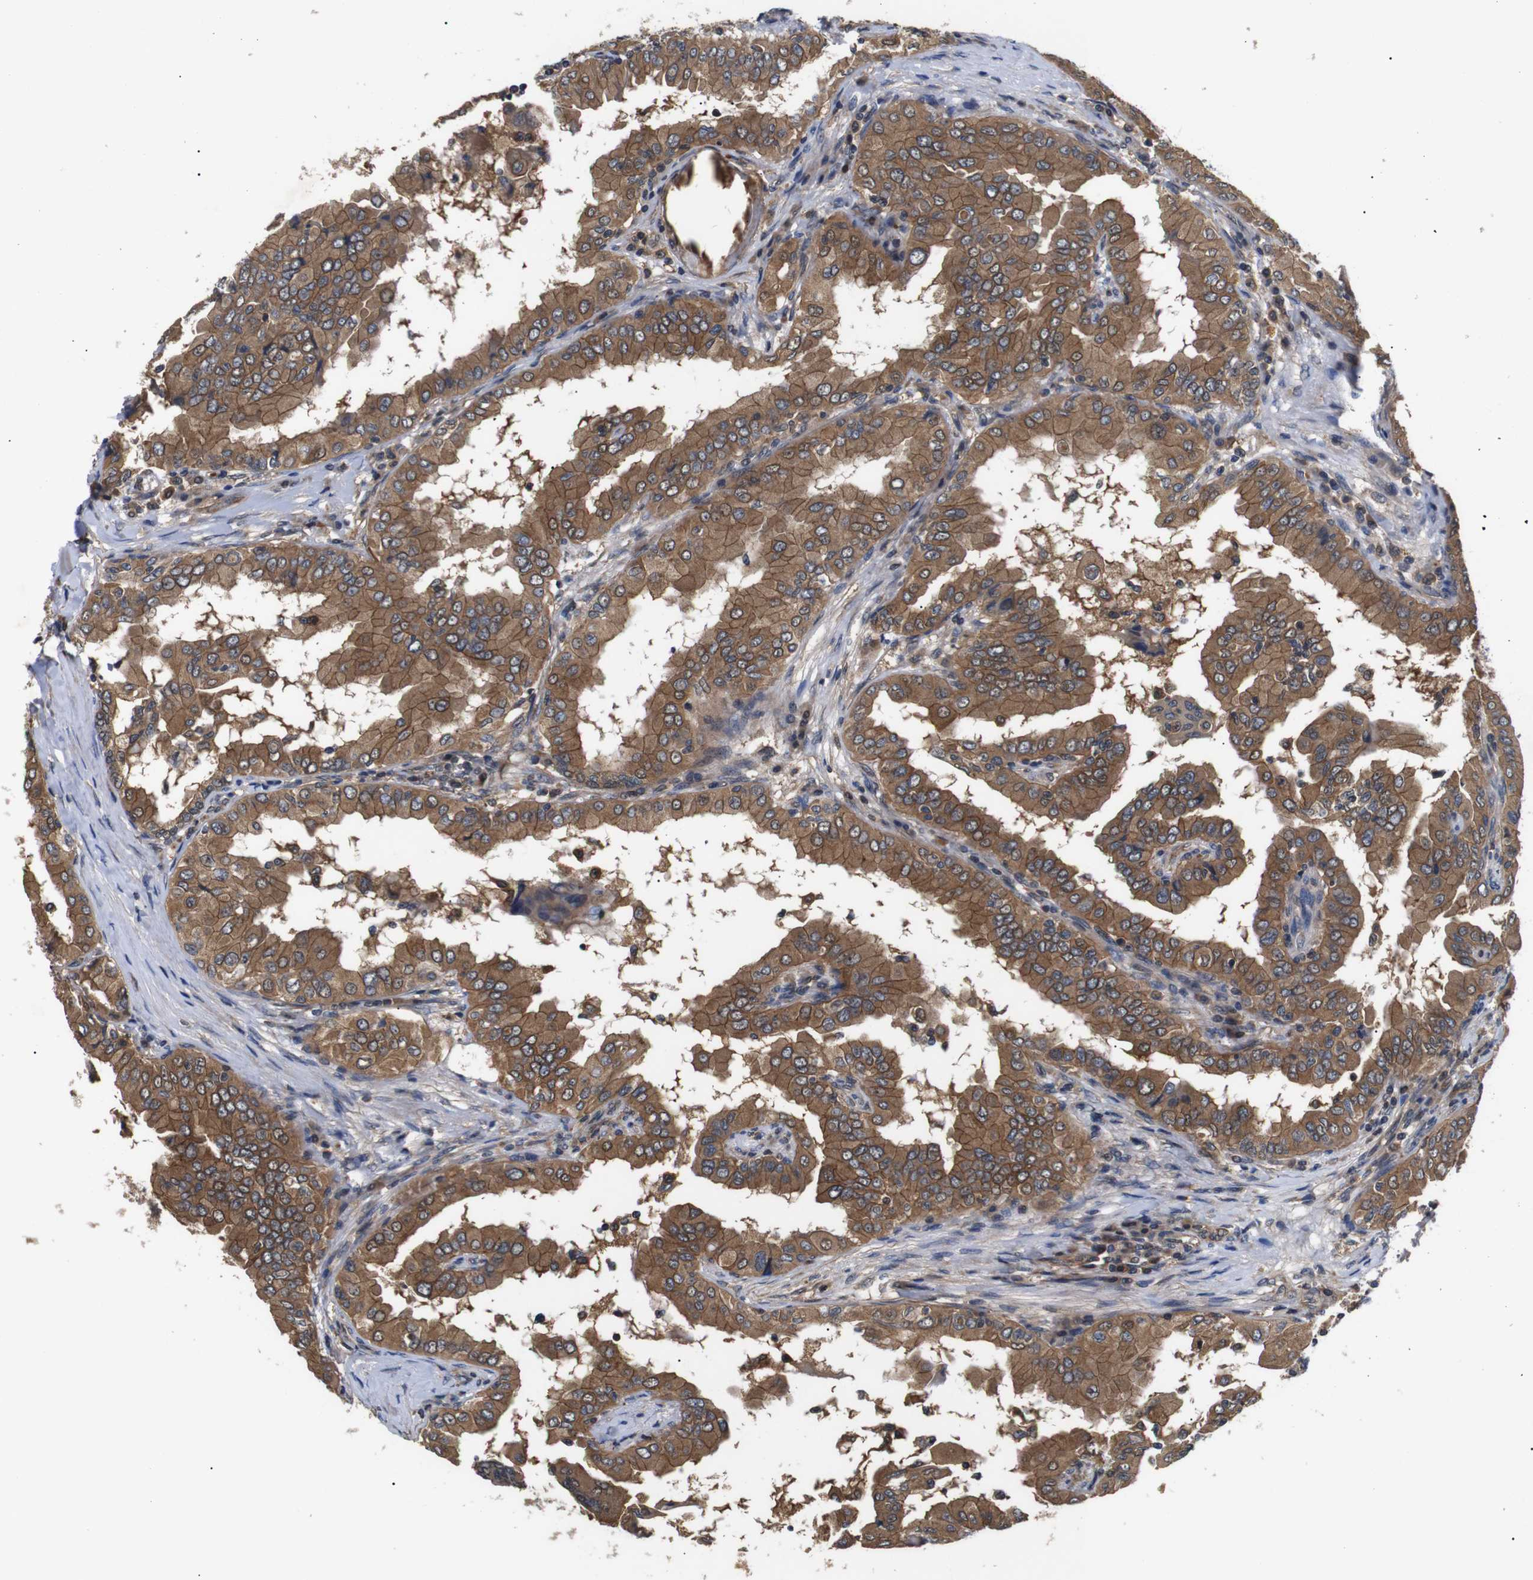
{"staining": {"intensity": "moderate", "quantity": ">75%", "location": "cytoplasmic/membranous"}, "tissue": "thyroid cancer", "cell_type": "Tumor cells", "image_type": "cancer", "snomed": [{"axis": "morphology", "description": "Papillary adenocarcinoma, NOS"}, {"axis": "topography", "description": "Thyroid gland"}], "caption": "Thyroid papillary adenocarcinoma stained with a brown dye exhibits moderate cytoplasmic/membranous positive expression in approximately >75% of tumor cells.", "gene": "DDR1", "patient": {"sex": "male", "age": 33}}